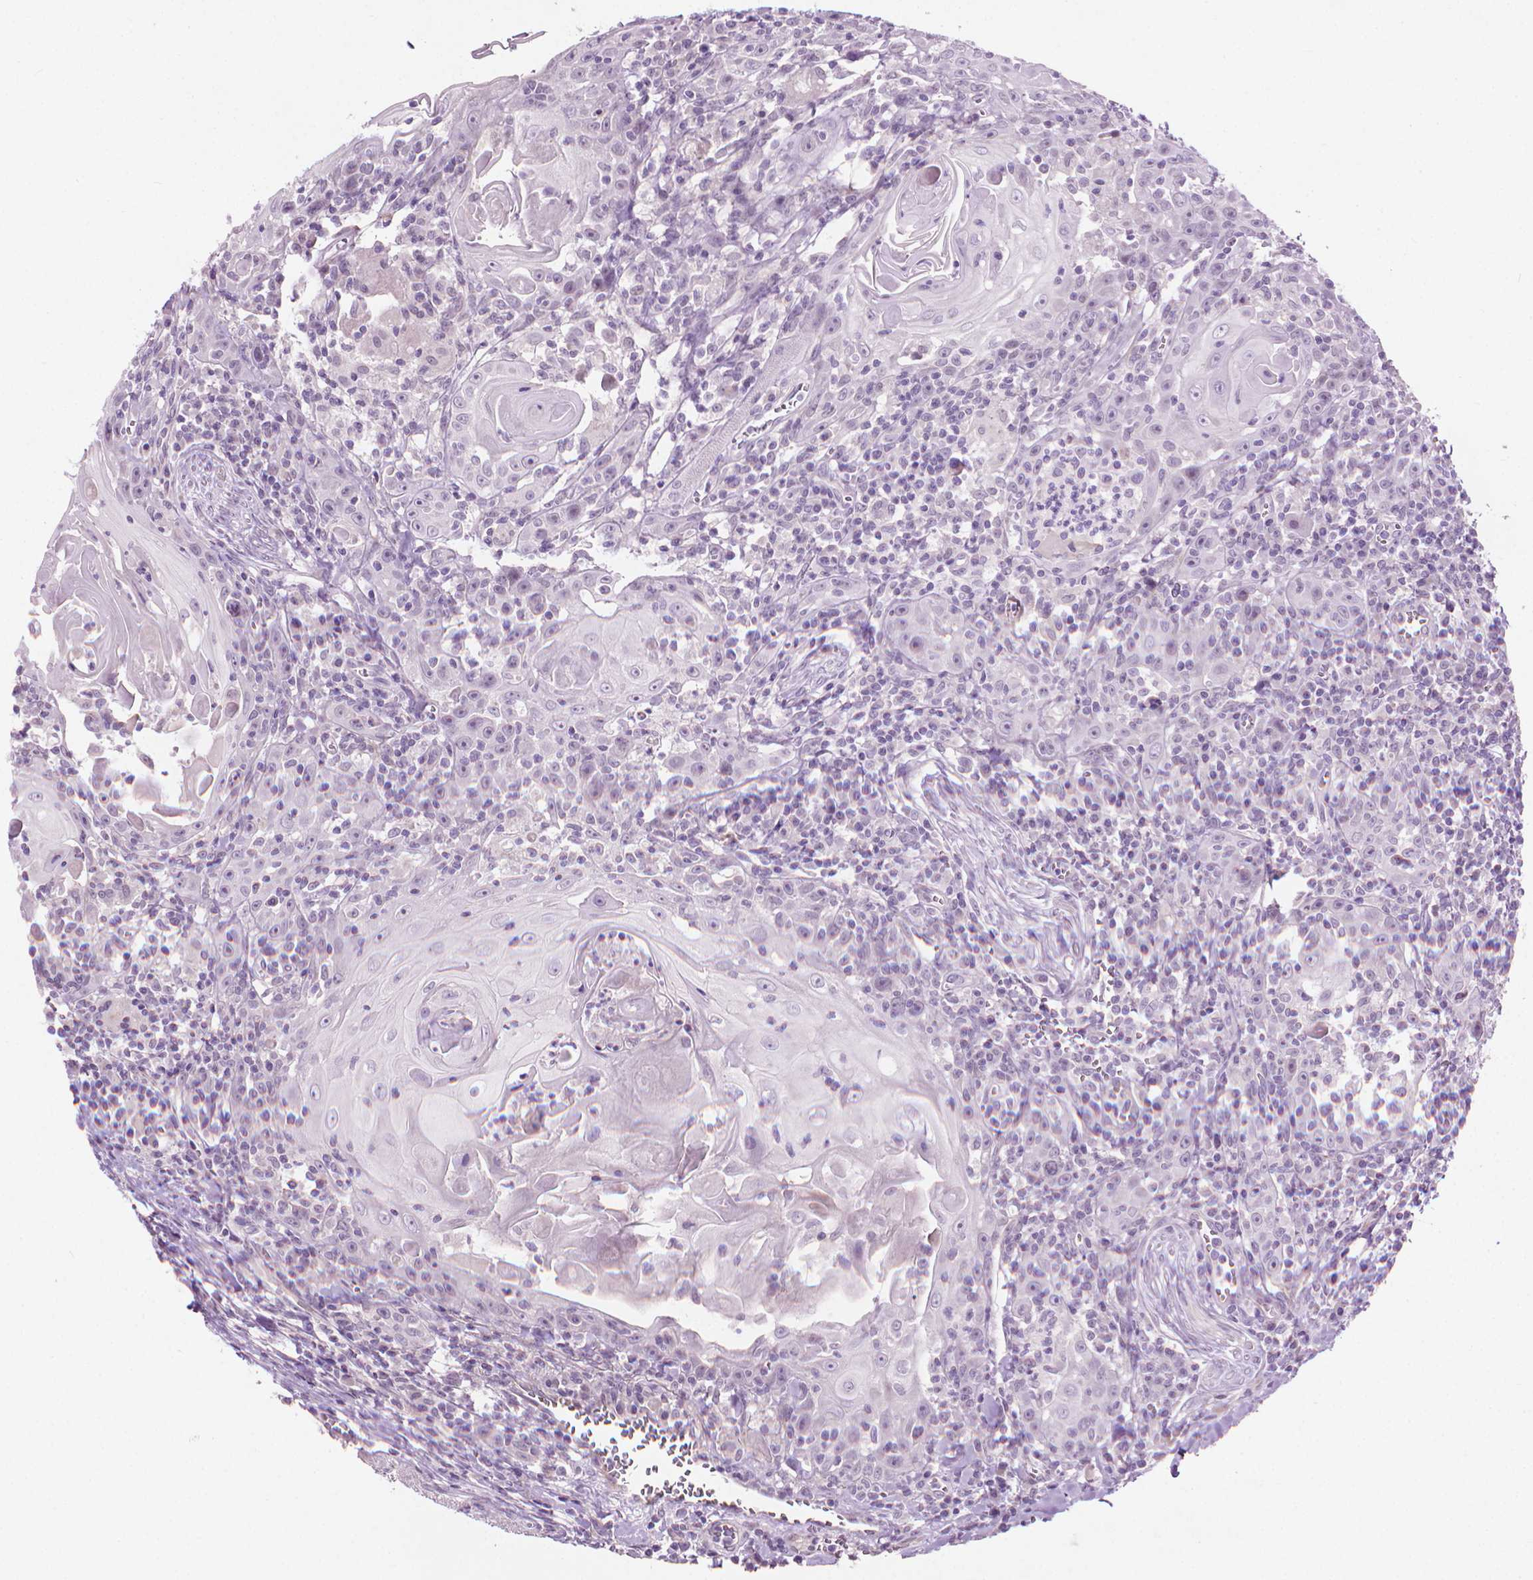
{"staining": {"intensity": "negative", "quantity": "none", "location": "none"}, "tissue": "head and neck cancer", "cell_type": "Tumor cells", "image_type": "cancer", "snomed": [{"axis": "morphology", "description": "Squamous cell carcinoma, NOS"}, {"axis": "topography", "description": "Head-Neck"}], "caption": "Image shows no protein expression in tumor cells of head and neck squamous cell carcinoma tissue.", "gene": "KRT73", "patient": {"sex": "male", "age": 52}}